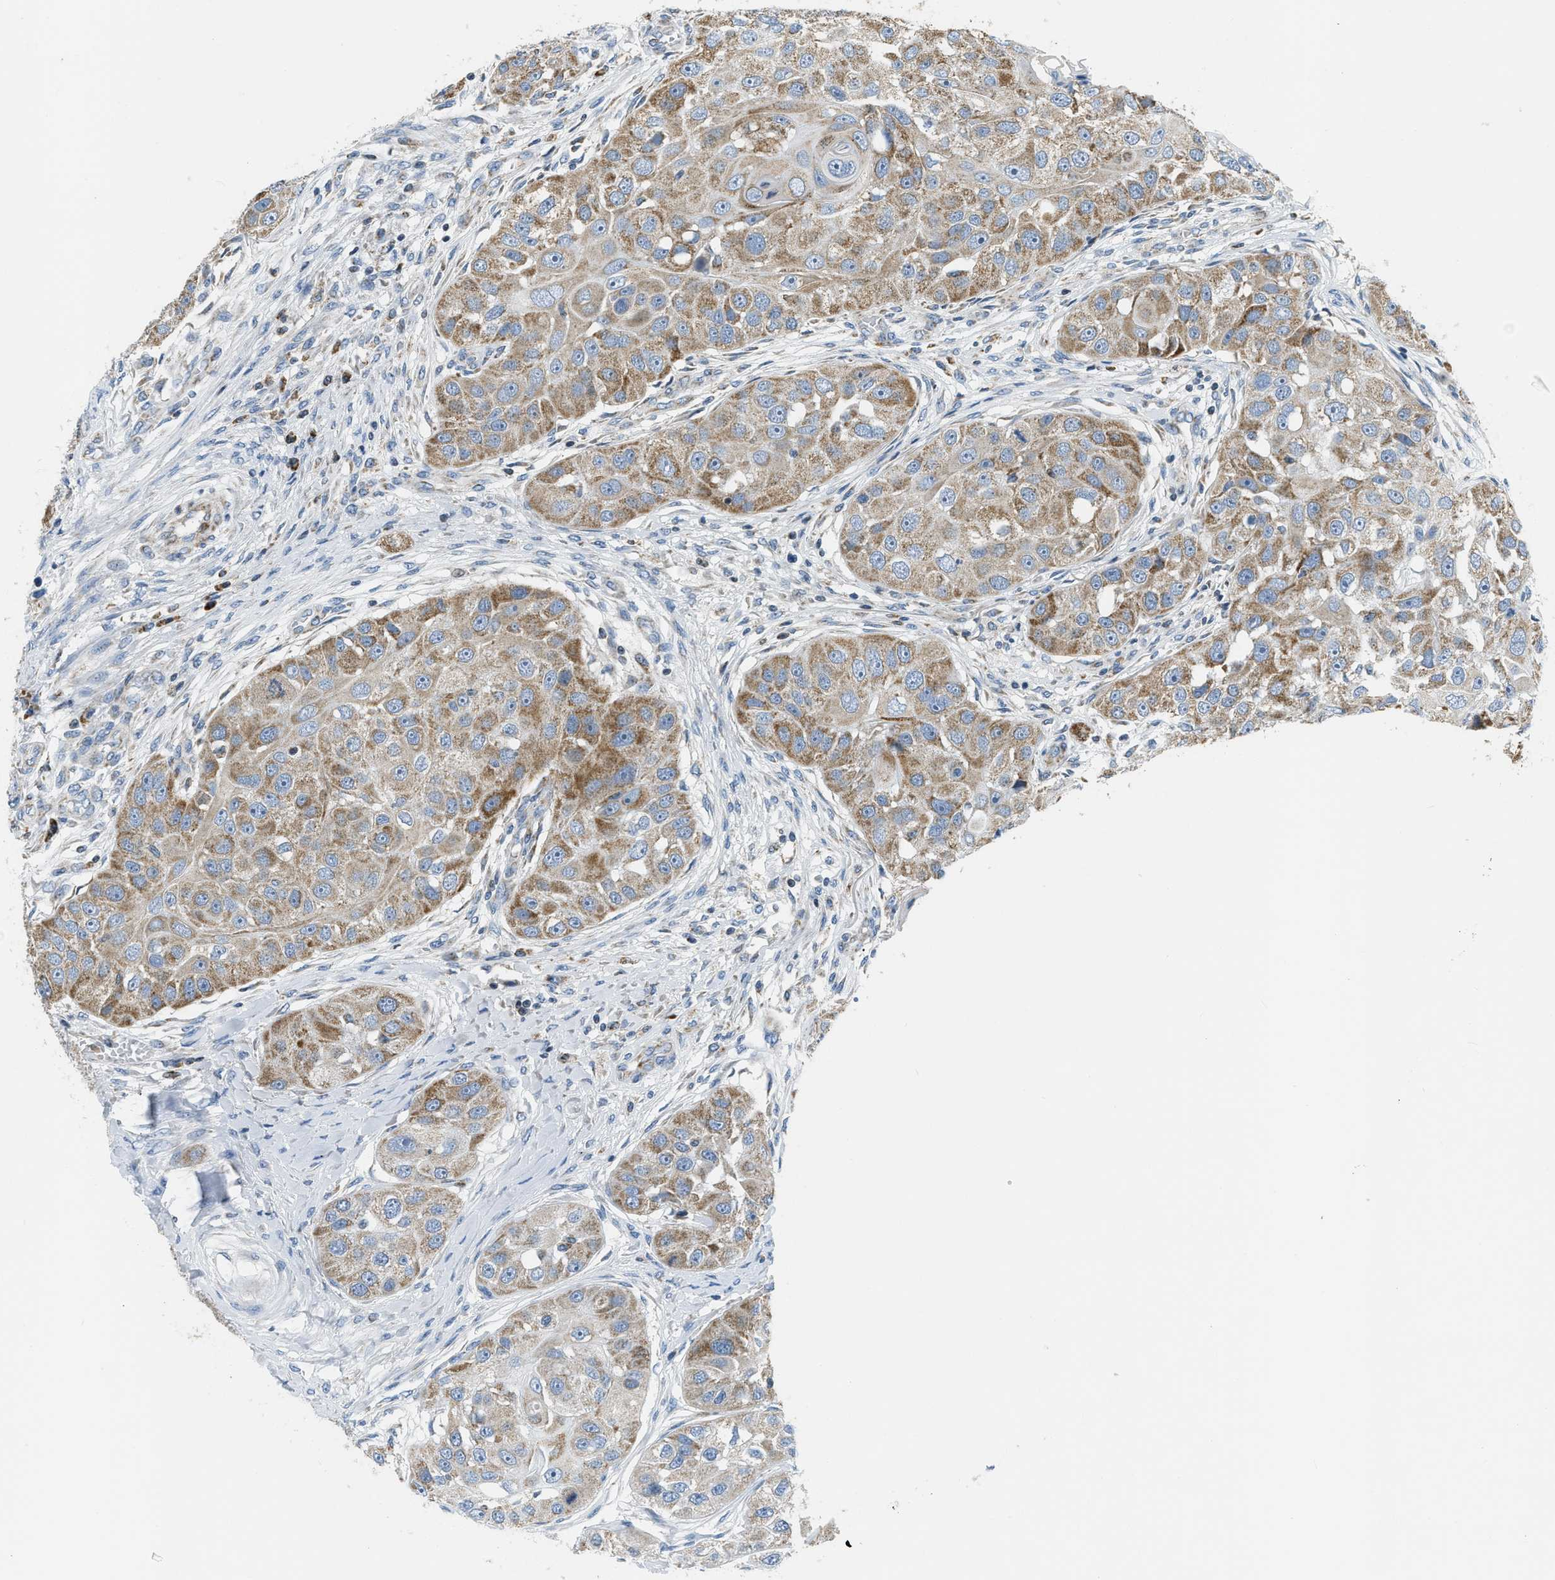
{"staining": {"intensity": "moderate", "quantity": ">75%", "location": "cytoplasmic/membranous"}, "tissue": "head and neck cancer", "cell_type": "Tumor cells", "image_type": "cancer", "snomed": [{"axis": "morphology", "description": "Normal tissue, NOS"}, {"axis": "morphology", "description": "Squamous cell carcinoma, NOS"}, {"axis": "topography", "description": "Skeletal muscle"}, {"axis": "topography", "description": "Head-Neck"}], "caption": "Protein staining by immunohistochemistry exhibits moderate cytoplasmic/membranous staining in about >75% of tumor cells in head and neck cancer (squamous cell carcinoma).", "gene": "ACADVL", "patient": {"sex": "male", "age": 51}}